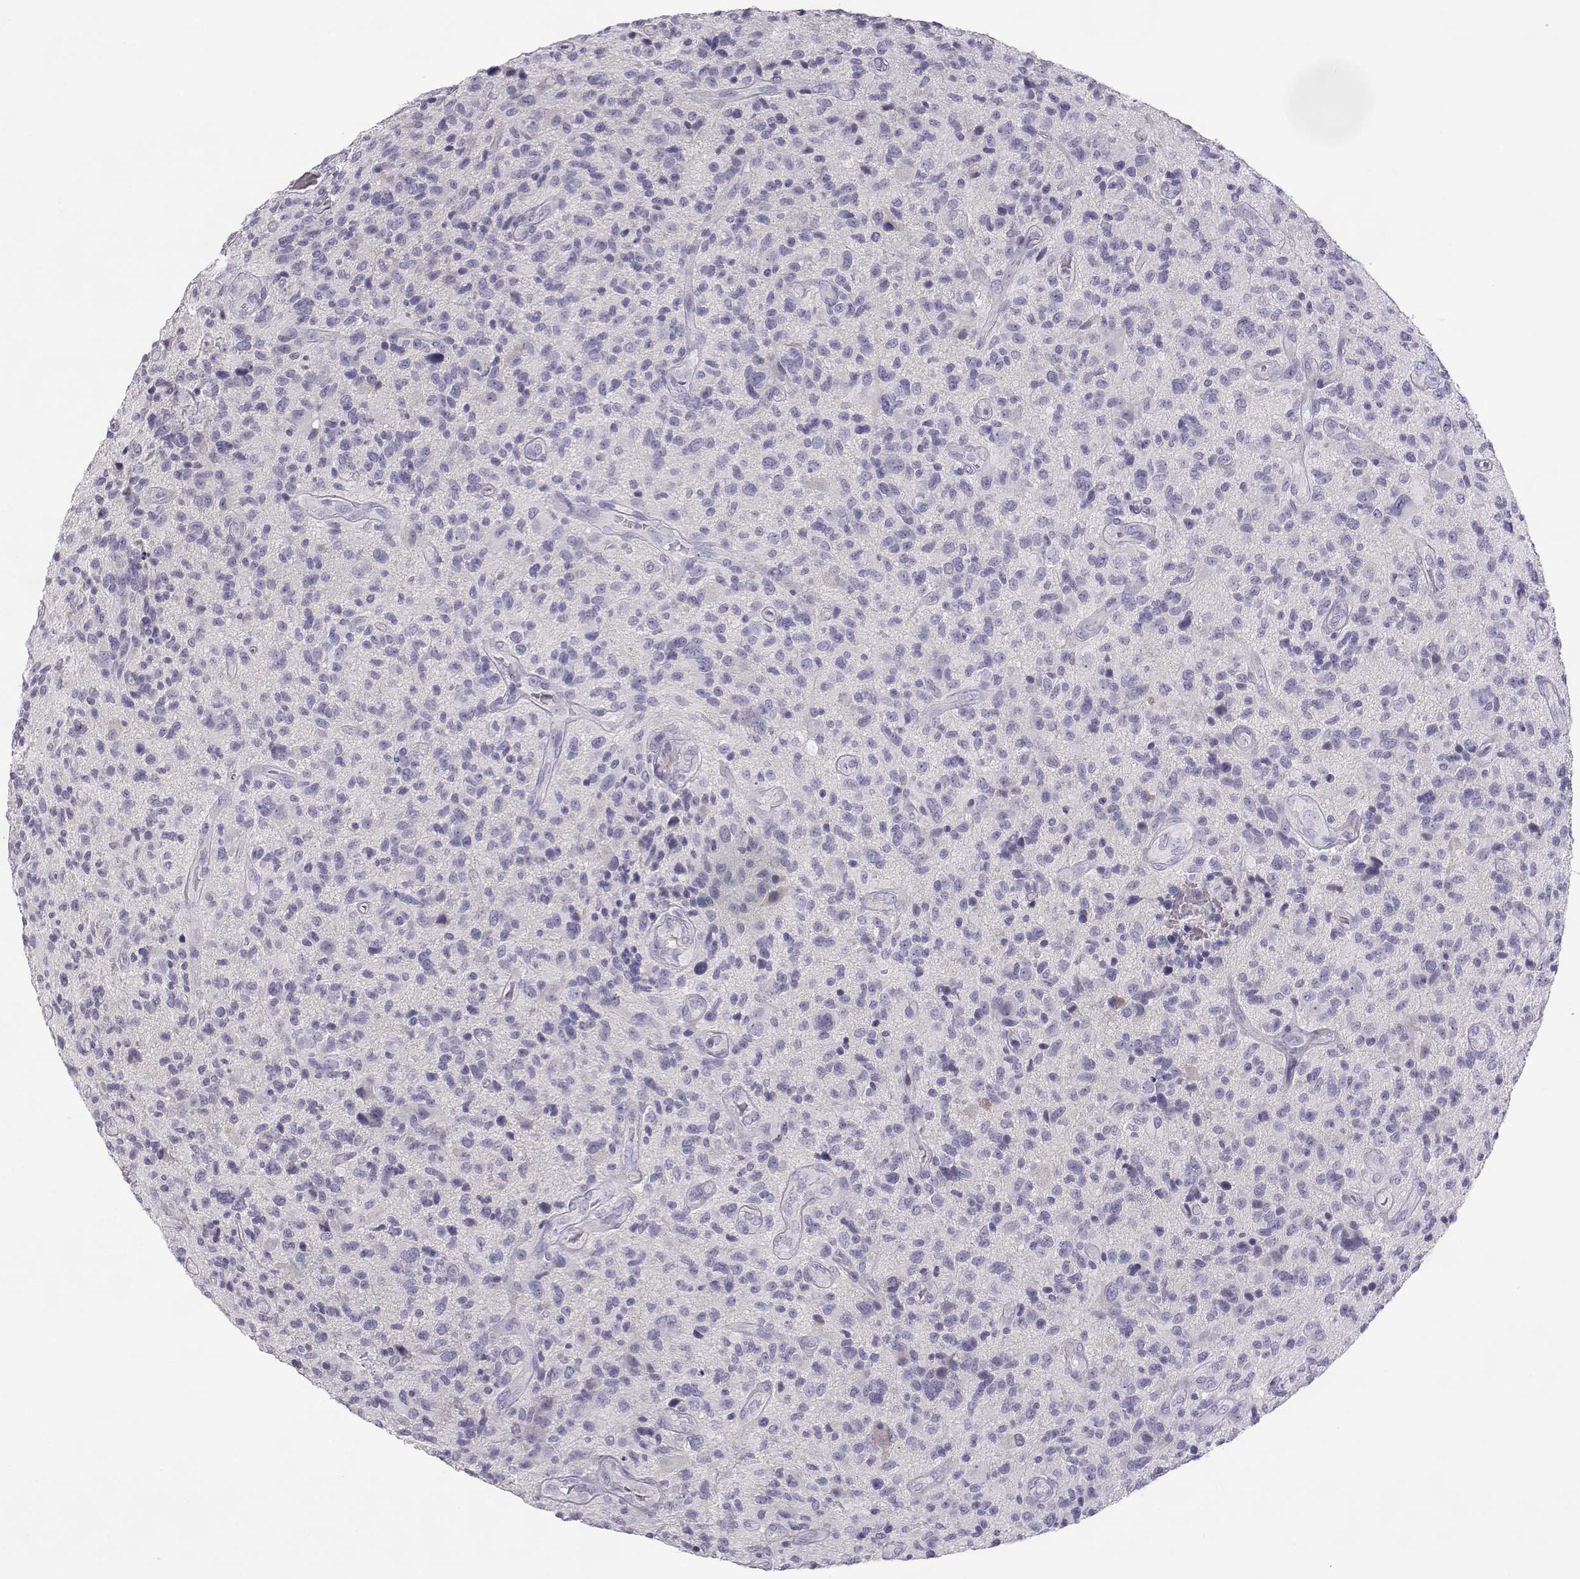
{"staining": {"intensity": "negative", "quantity": "none", "location": "none"}, "tissue": "glioma", "cell_type": "Tumor cells", "image_type": "cancer", "snomed": [{"axis": "morphology", "description": "Glioma, malignant, High grade"}, {"axis": "topography", "description": "Brain"}], "caption": "This is a image of IHC staining of malignant high-grade glioma, which shows no expression in tumor cells.", "gene": "SLCO6A1", "patient": {"sex": "male", "age": 47}}